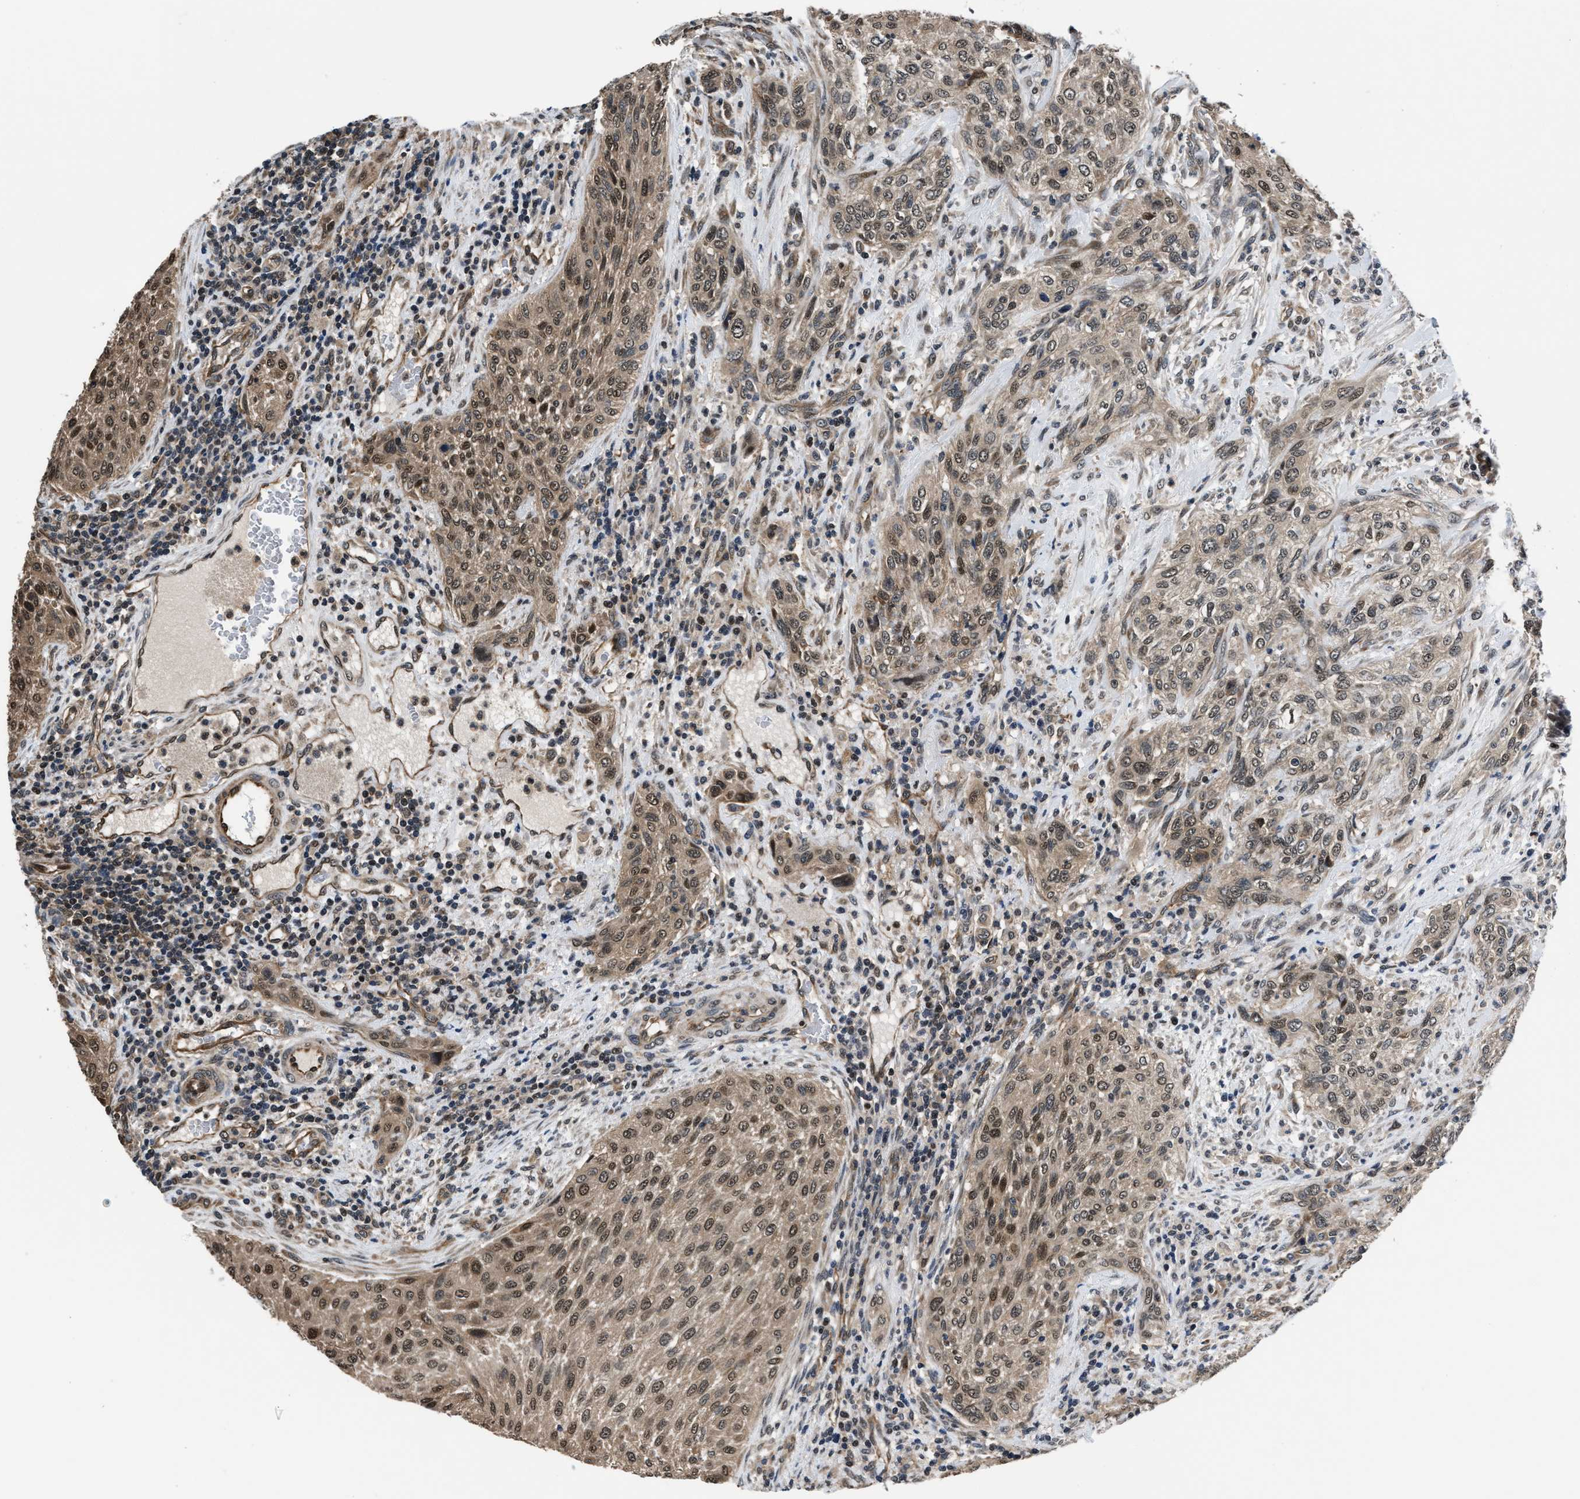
{"staining": {"intensity": "moderate", "quantity": ">75%", "location": "cytoplasmic/membranous,nuclear"}, "tissue": "urothelial cancer", "cell_type": "Tumor cells", "image_type": "cancer", "snomed": [{"axis": "morphology", "description": "Urothelial carcinoma, Low grade"}, {"axis": "morphology", "description": "Urothelial carcinoma, High grade"}, {"axis": "topography", "description": "Urinary bladder"}], "caption": "Immunohistochemistry of urothelial carcinoma (high-grade) reveals medium levels of moderate cytoplasmic/membranous and nuclear staining in approximately >75% of tumor cells.", "gene": "RBM33", "patient": {"sex": "male", "age": 35}}